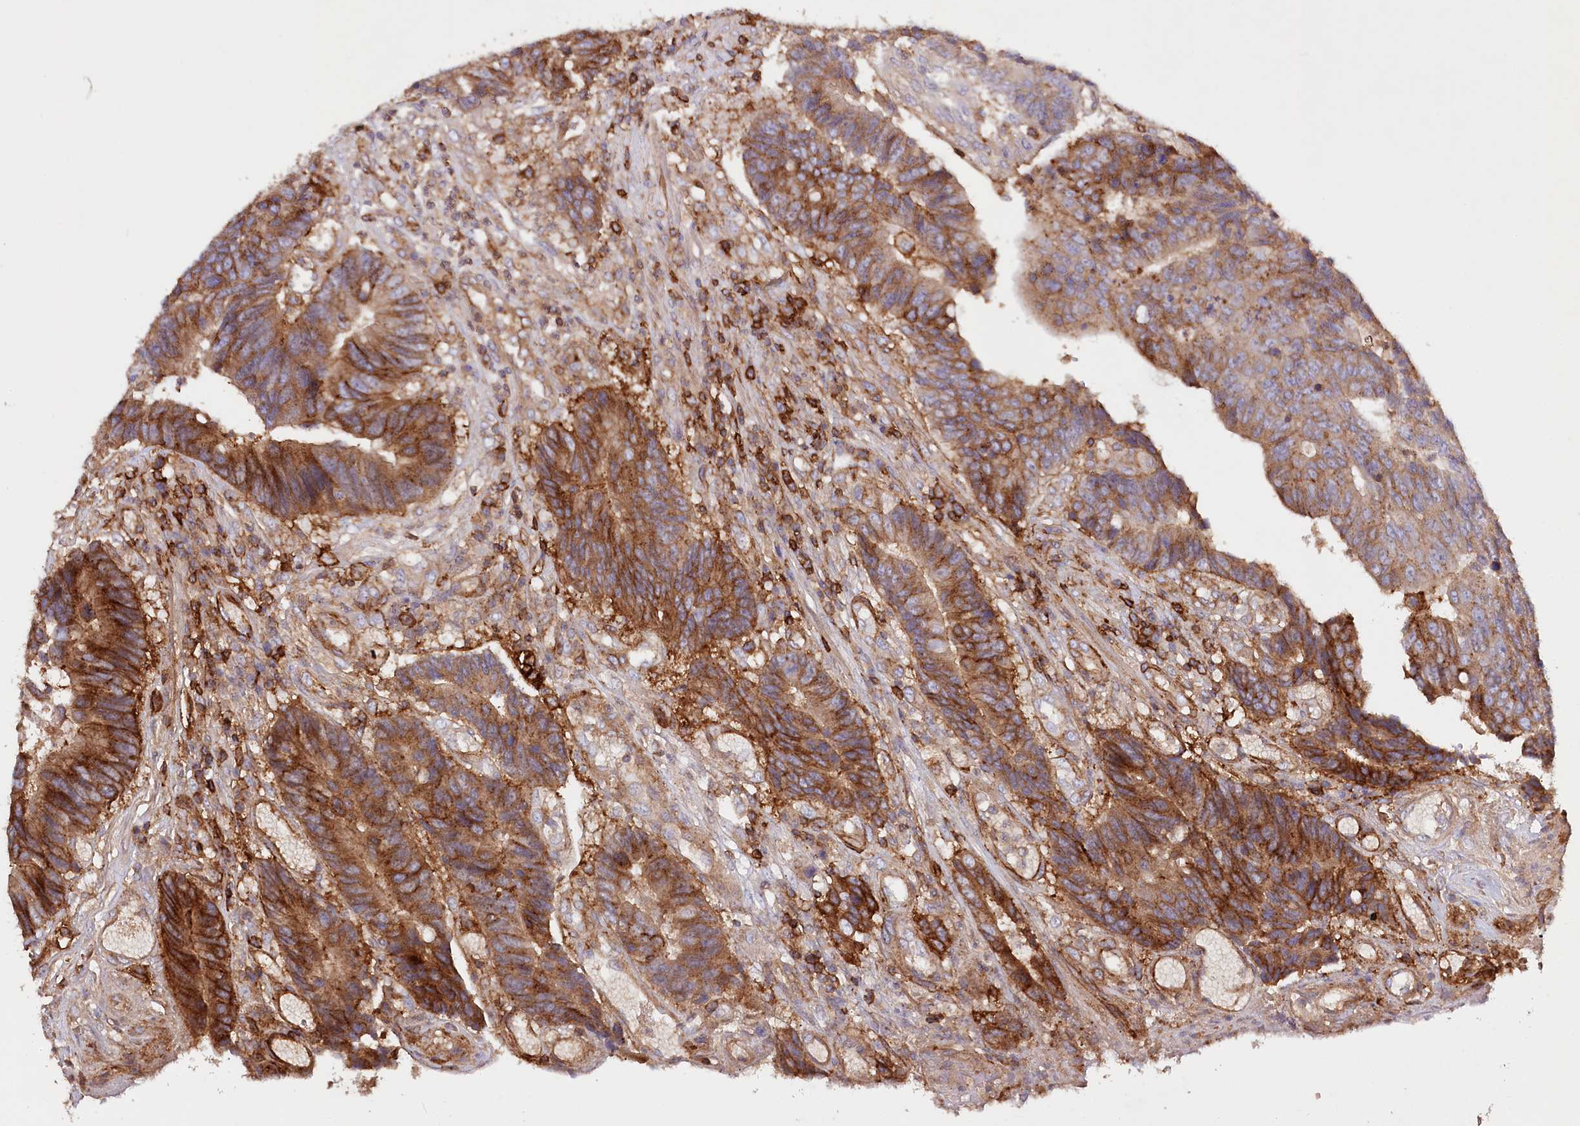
{"staining": {"intensity": "moderate", "quantity": ">75%", "location": "cytoplasmic/membranous"}, "tissue": "colorectal cancer", "cell_type": "Tumor cells", "image_type": "cancer", "snomed": [{"axis": "morphology", "description": "Adenocarcinoma, NOS"}, {"axis": "topography", "description": "Rectum"}], "caption": "Colorectal adenocarcinoma tissue displays moderate cytoplasmic/membranous staining in about >75% of tumor cells, visualized by immunohistochemistry.", "gene": "RBP5", "patient": {"sex": "male", "age": 84}}